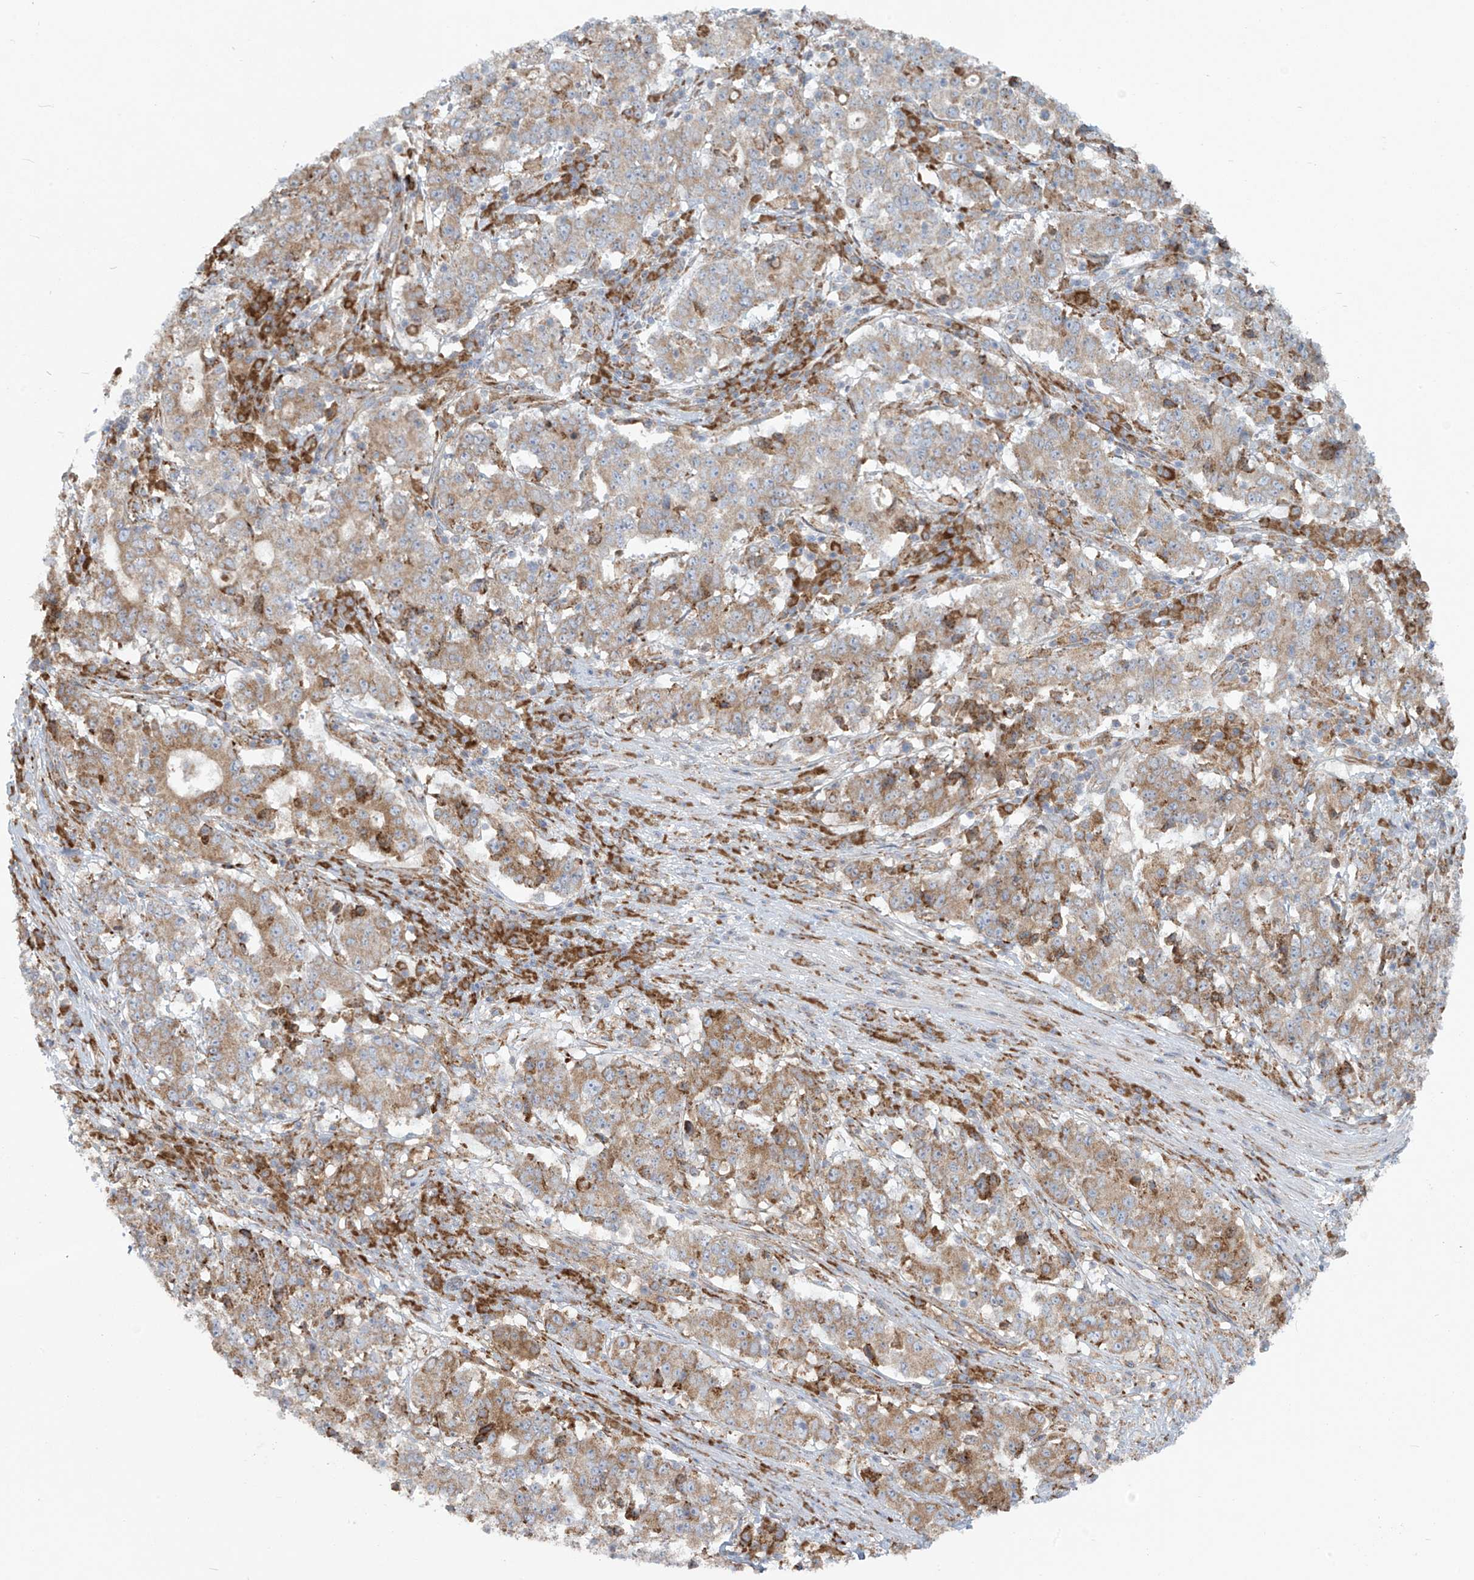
{"staining": {"intensity": "moderate", "quantity": ">75%", "location": "cytoplasmic/membranous"}, "tissue": "stomach cancer", "cell_type": "Tumor cells", "image_type": "cancer", "snomed": [{"axis": "morphology", "description": "Adenocarcinoma, NOS"}, {"axis": "topography", "description": "Stomach"}], "caption": "The immunohistochemical stain highlights moderate cytoplasmic/membranous expression in tumor cells of stomach cancer tissue.", "gene": "KATNIP", "patient": {"sex": "male", "age": 59}}